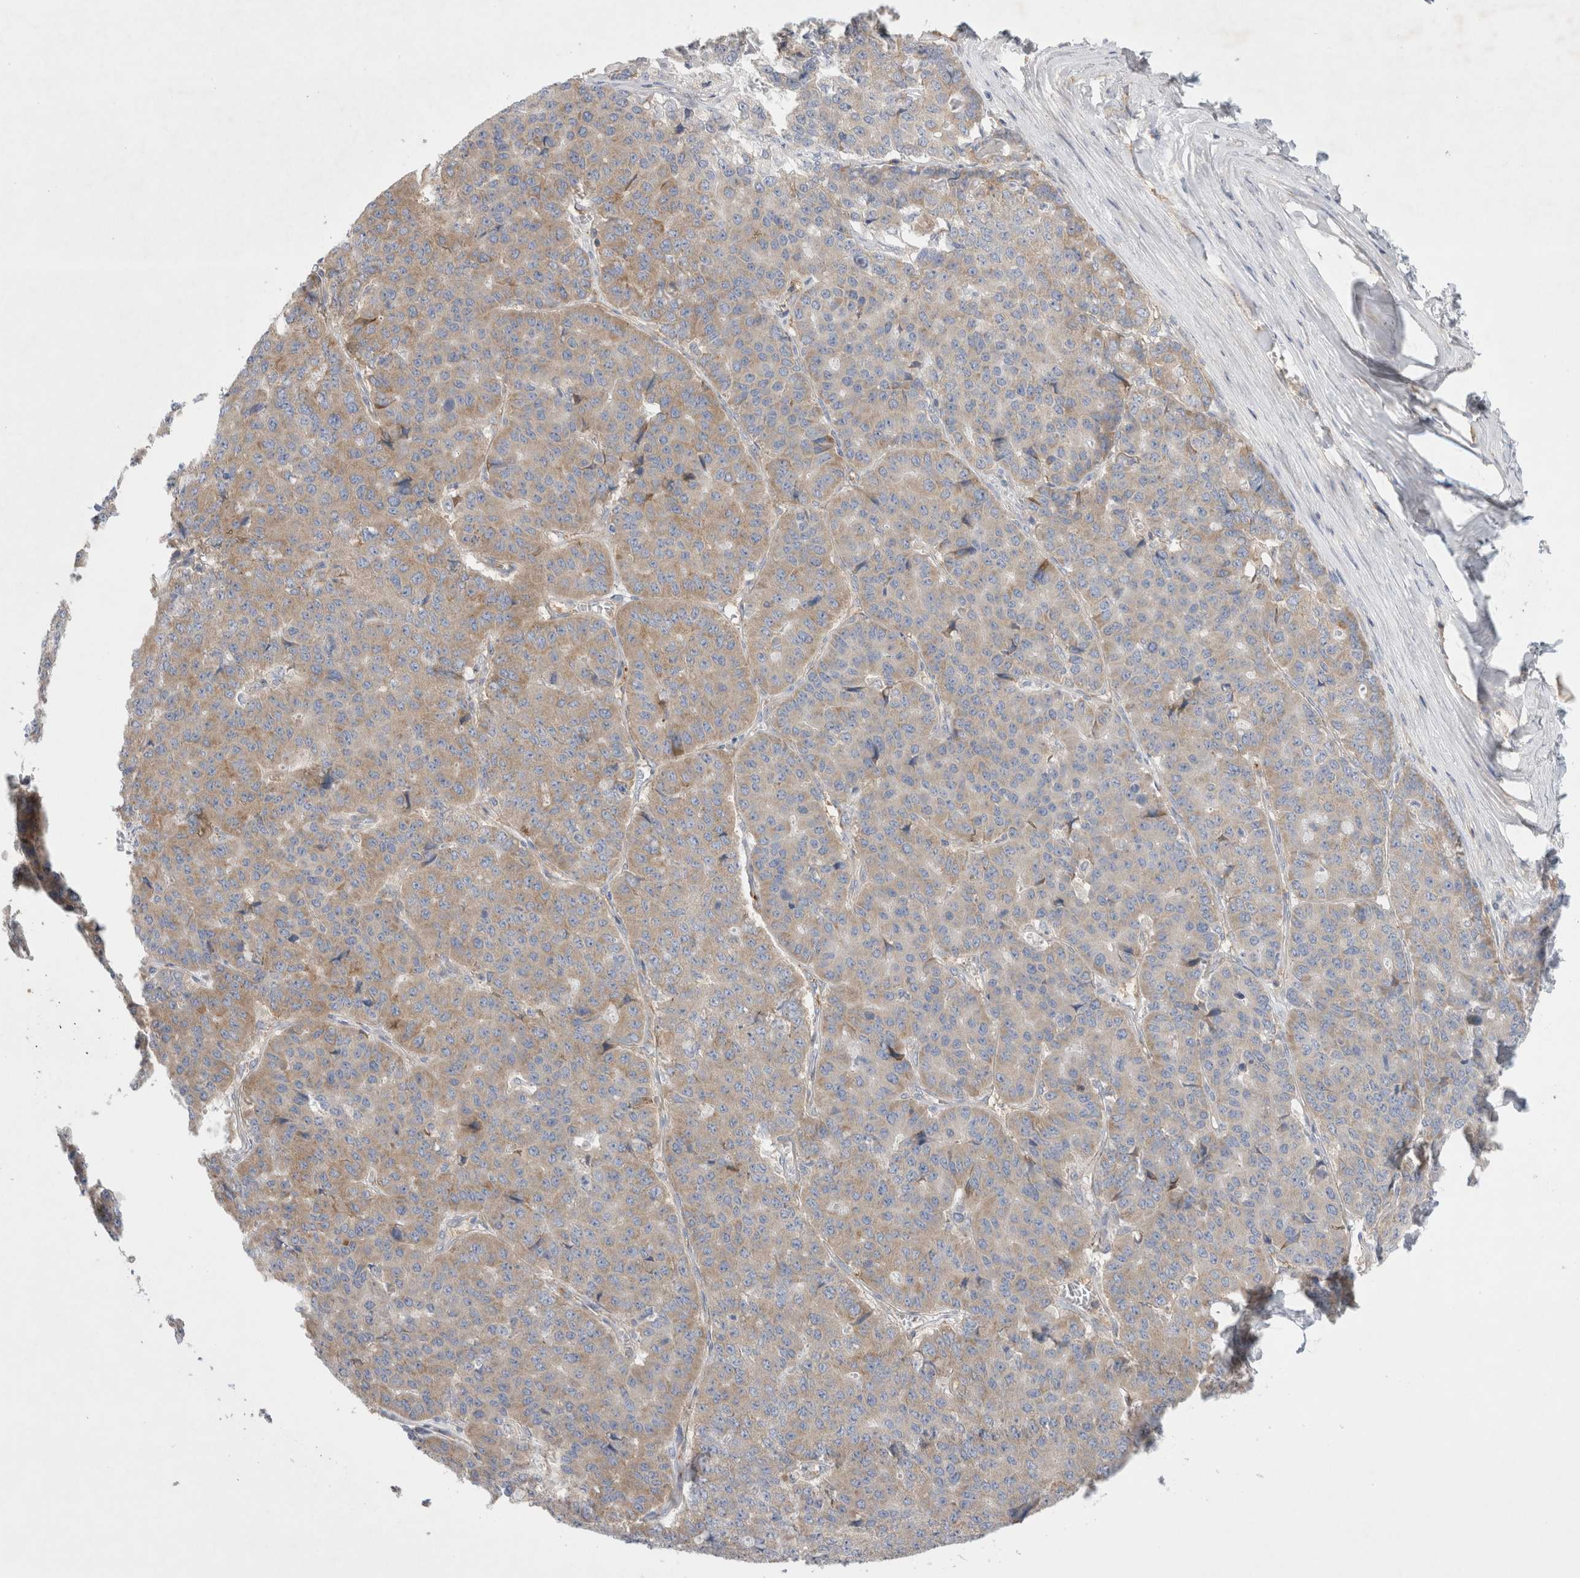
{"staining": {"intensity": "weak", "quantity": ">75%", "location": "cytoplasmic/membranous"}, "tissue": "pancreatic cancer", "cell_type": "Tumor cells", "image_type": "cancer", "snomed": [{"axis": "morphology", "description": "Adenocarcinoma, NOS"}, {"axis": "topography", "description": "Pancreas"}], "caption": "Tumor cells demonstrate low levels of weak cytoplasmic/membranous positivity in about >75% of cells in human pancreatic adenocarcinoma. The staining was performed using DAB to visualize the protein expression in brown, while the nuclei were stained in blue with hematoxylin (Magnification: 20x).", "gene": "ZNF23", "patient": {"sex": "male", "age": 50}}